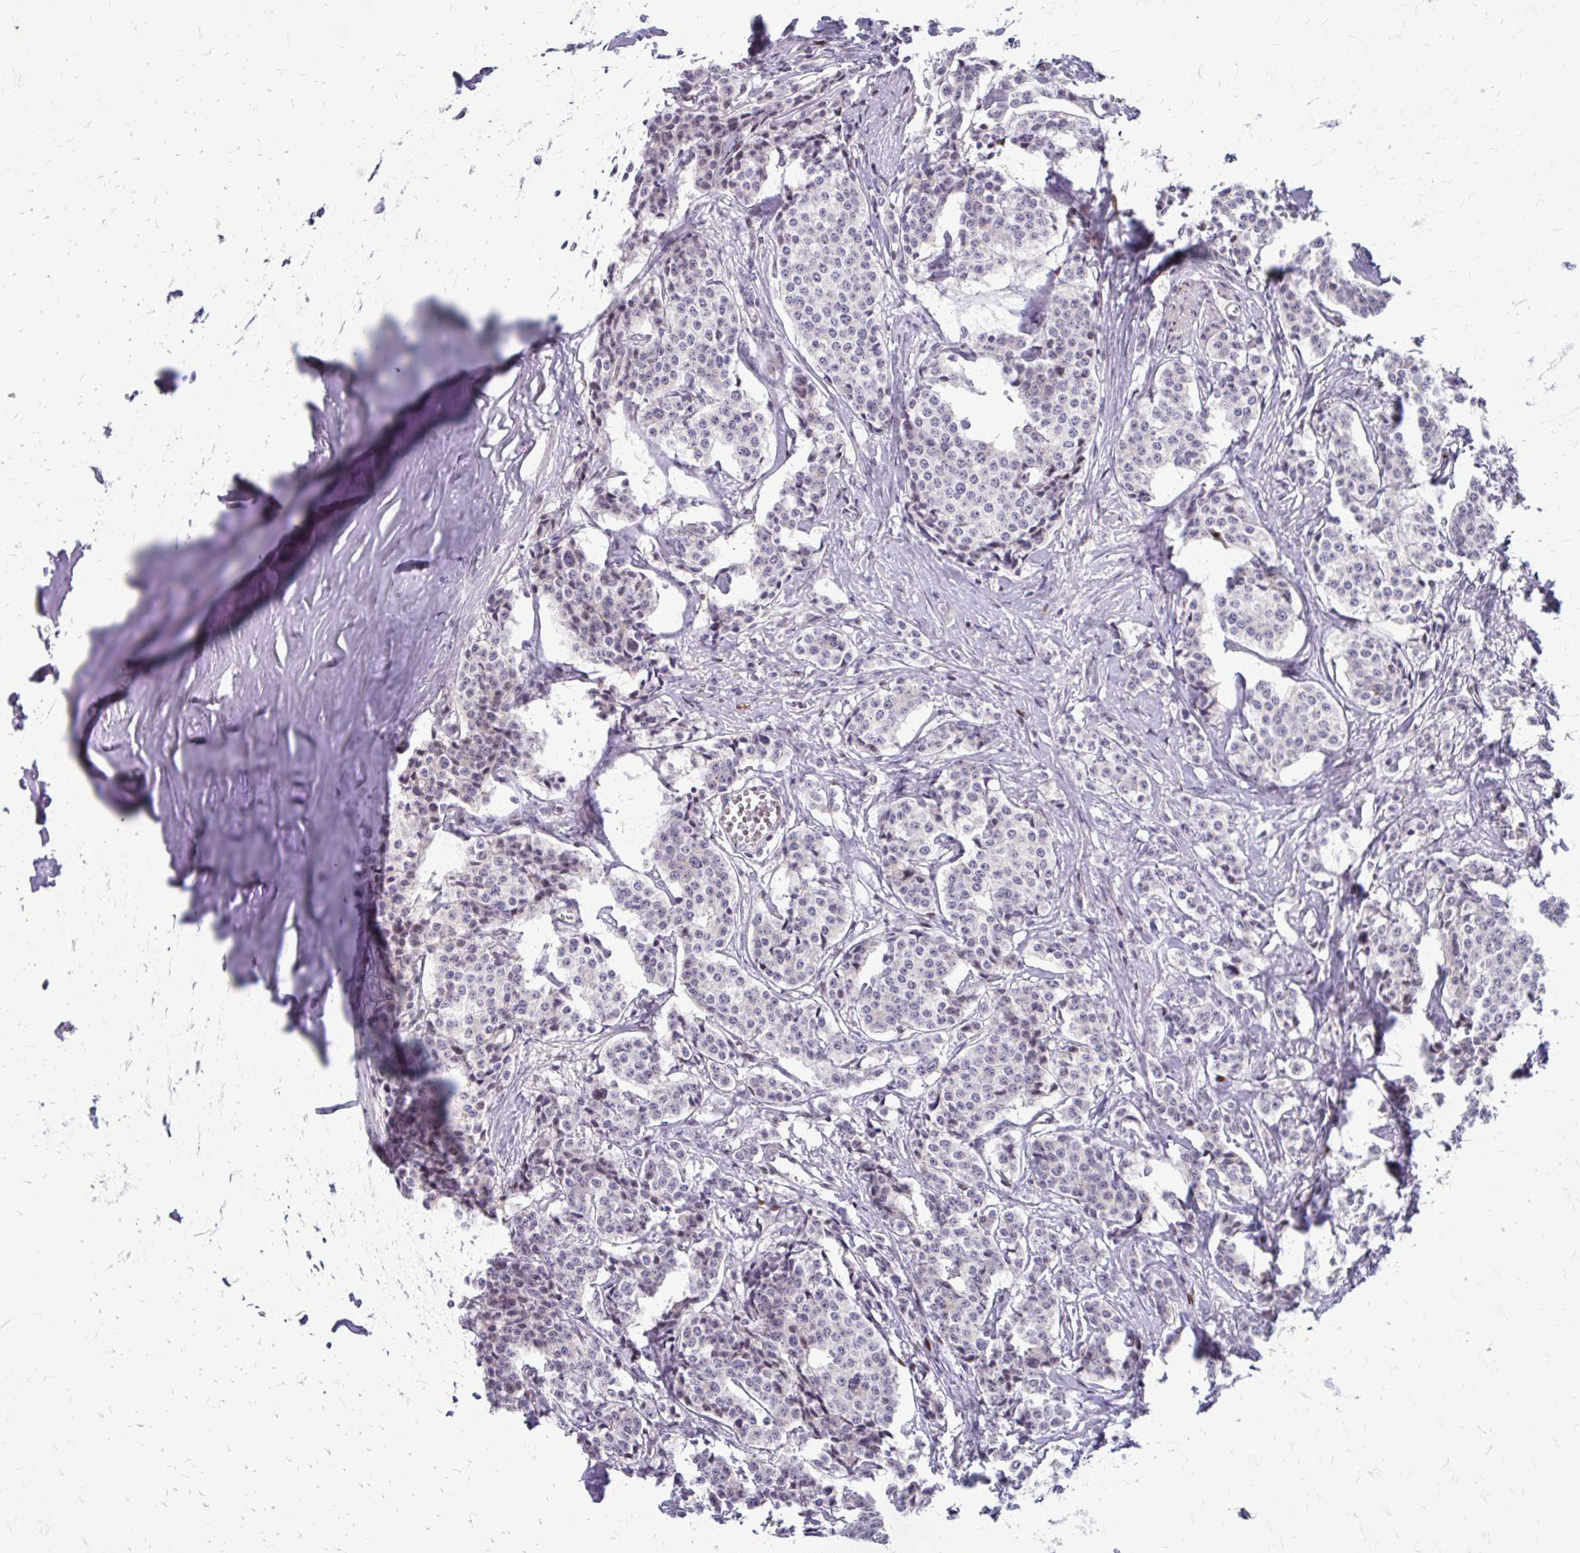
{"staining": {"intensity": "negative", "quantity": "none", "location": "none"}, "tissue": "carcinoid", "cell_type": "Tumor cells", "image_type": "cancer", "snomed": [{"axis": "morphology", "description": "Carcinoid, malignant, NOS"}, {"axis": "topography", "description": "Small intestine"}], "caption": "Immunohistochemical staining of carcinoid demonstrates no significant expression in tumor cells.", "gene": "PPDPFL", "patient": {"sex": "female", "age": 64}}